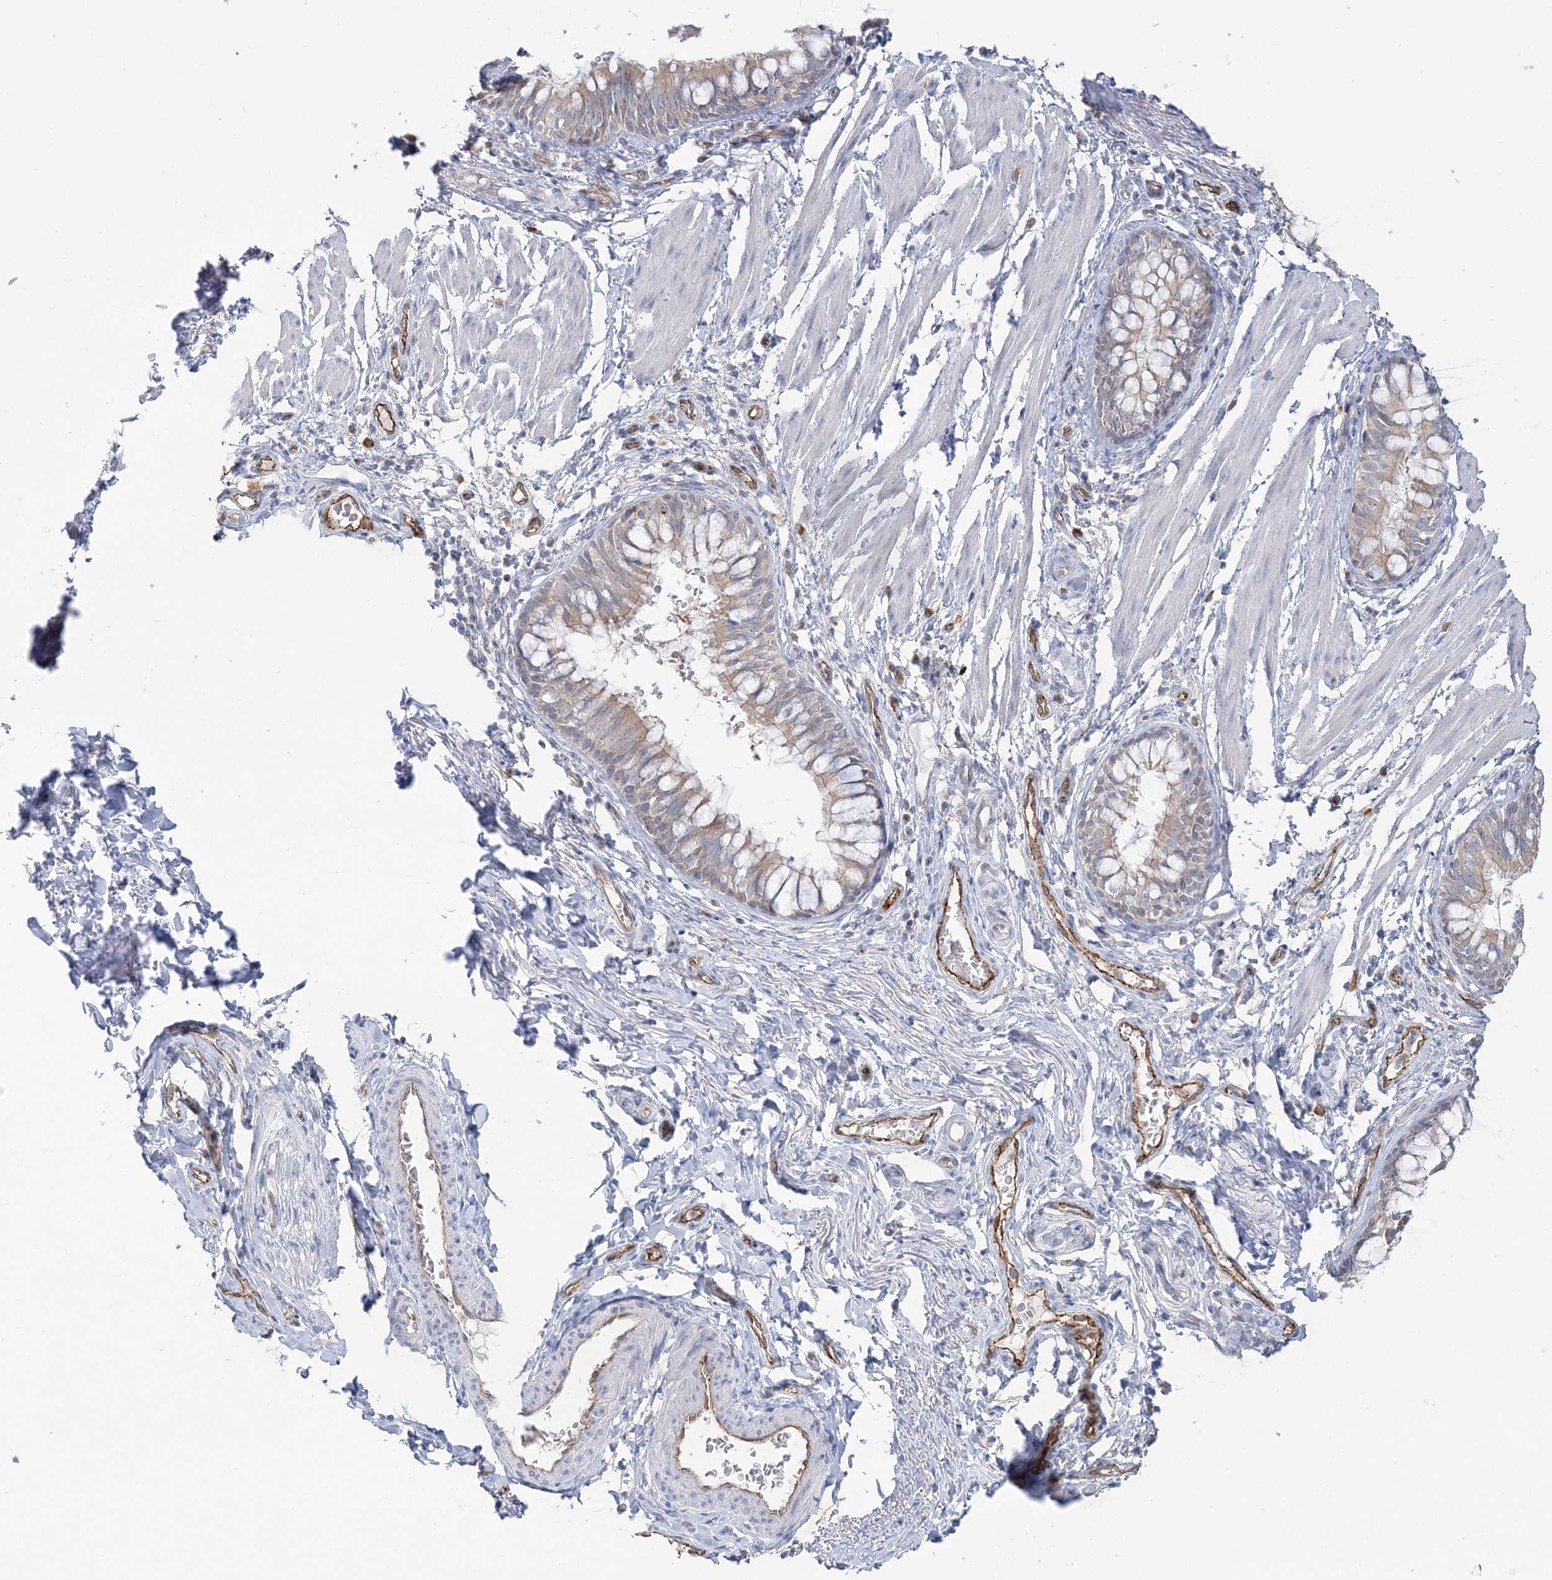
{"staining": {"intensity": "weak", "quantity": "25%-75%", "location": "cytoplasmic/membranous"}, "tissue": "bronchus", "cell_type": "Respiratory epithelial cells", "image_type": "normal", "snomed": [{"axis": "morphology", "description": "Normal tissue, NOS"}, {"axis": "topography", "description": "Cartilage tissue"}, {"axis": "topography", "description": "Bronchus"}], "caption": "Weak cytoplasmic/membranous staining for a protein is present in about 25%-75% of respiratory epithelial cells of normal bronchus using IHC.", "gene": "INPP1", "patient": {"sex": "female", "age": 36}}